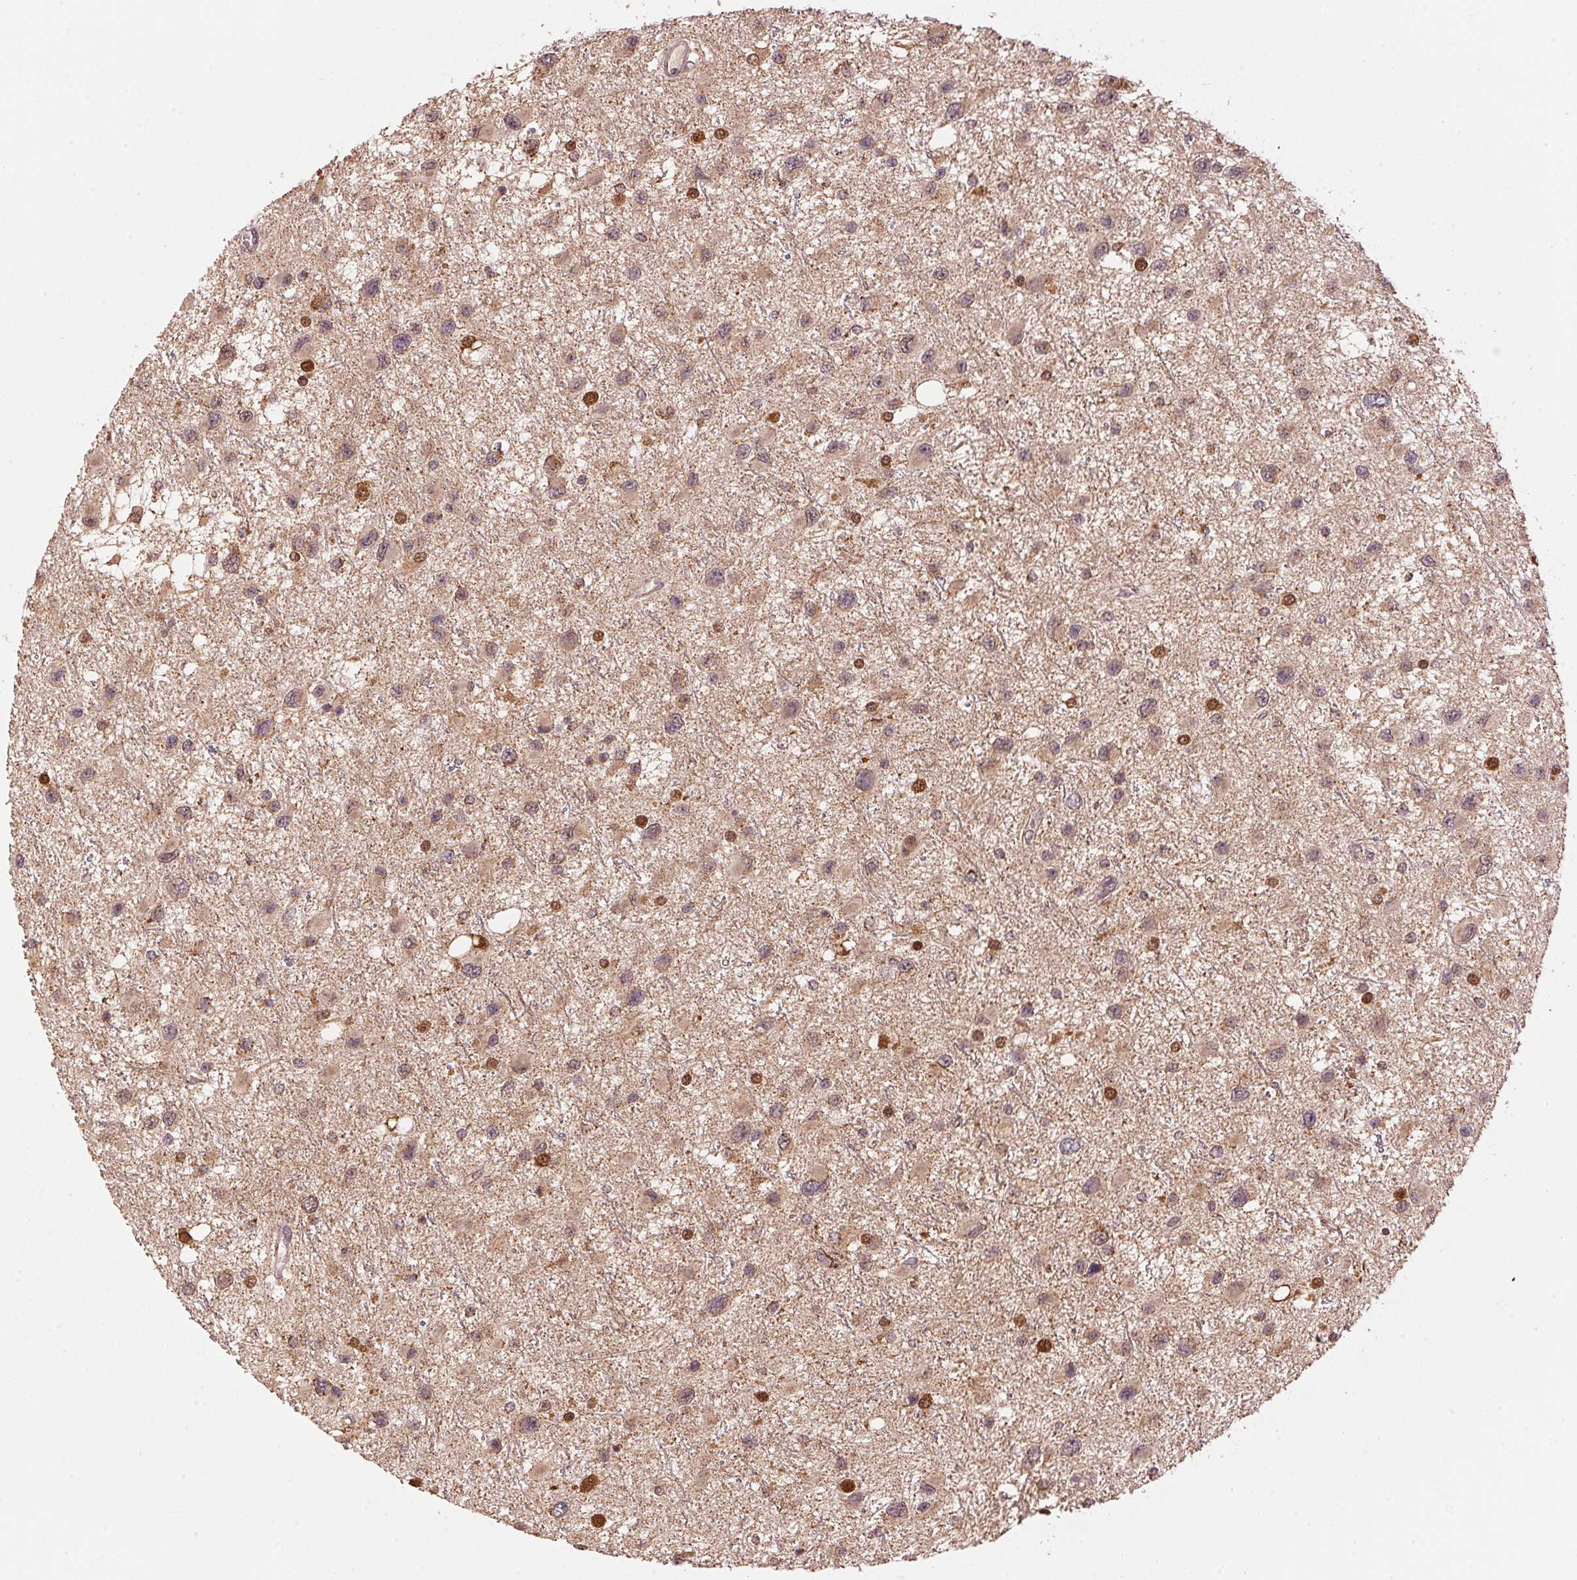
{"staining": {"intensity": "strong", "quantity": "25%-75%", "location": "cytoplasmic/membranous,nuclear"}, "tissue": "glioma", "cell_type": "Tumor cells", "image_type": "cancer", "snomed": [{"axis": "morphology", "description": "Glioma, malignant, Low grade"}, {"axis": "topography", "description": "Brain"}], "caption": "Immunohistochemical staining of glioma demonstrates high levels of strong cytoplasmic/membranous and nuclear protein staining in about 25%-75% of tumor cells.", "gene": "ARHGAP6", "patient": {"sex": "female", "age": 32}}